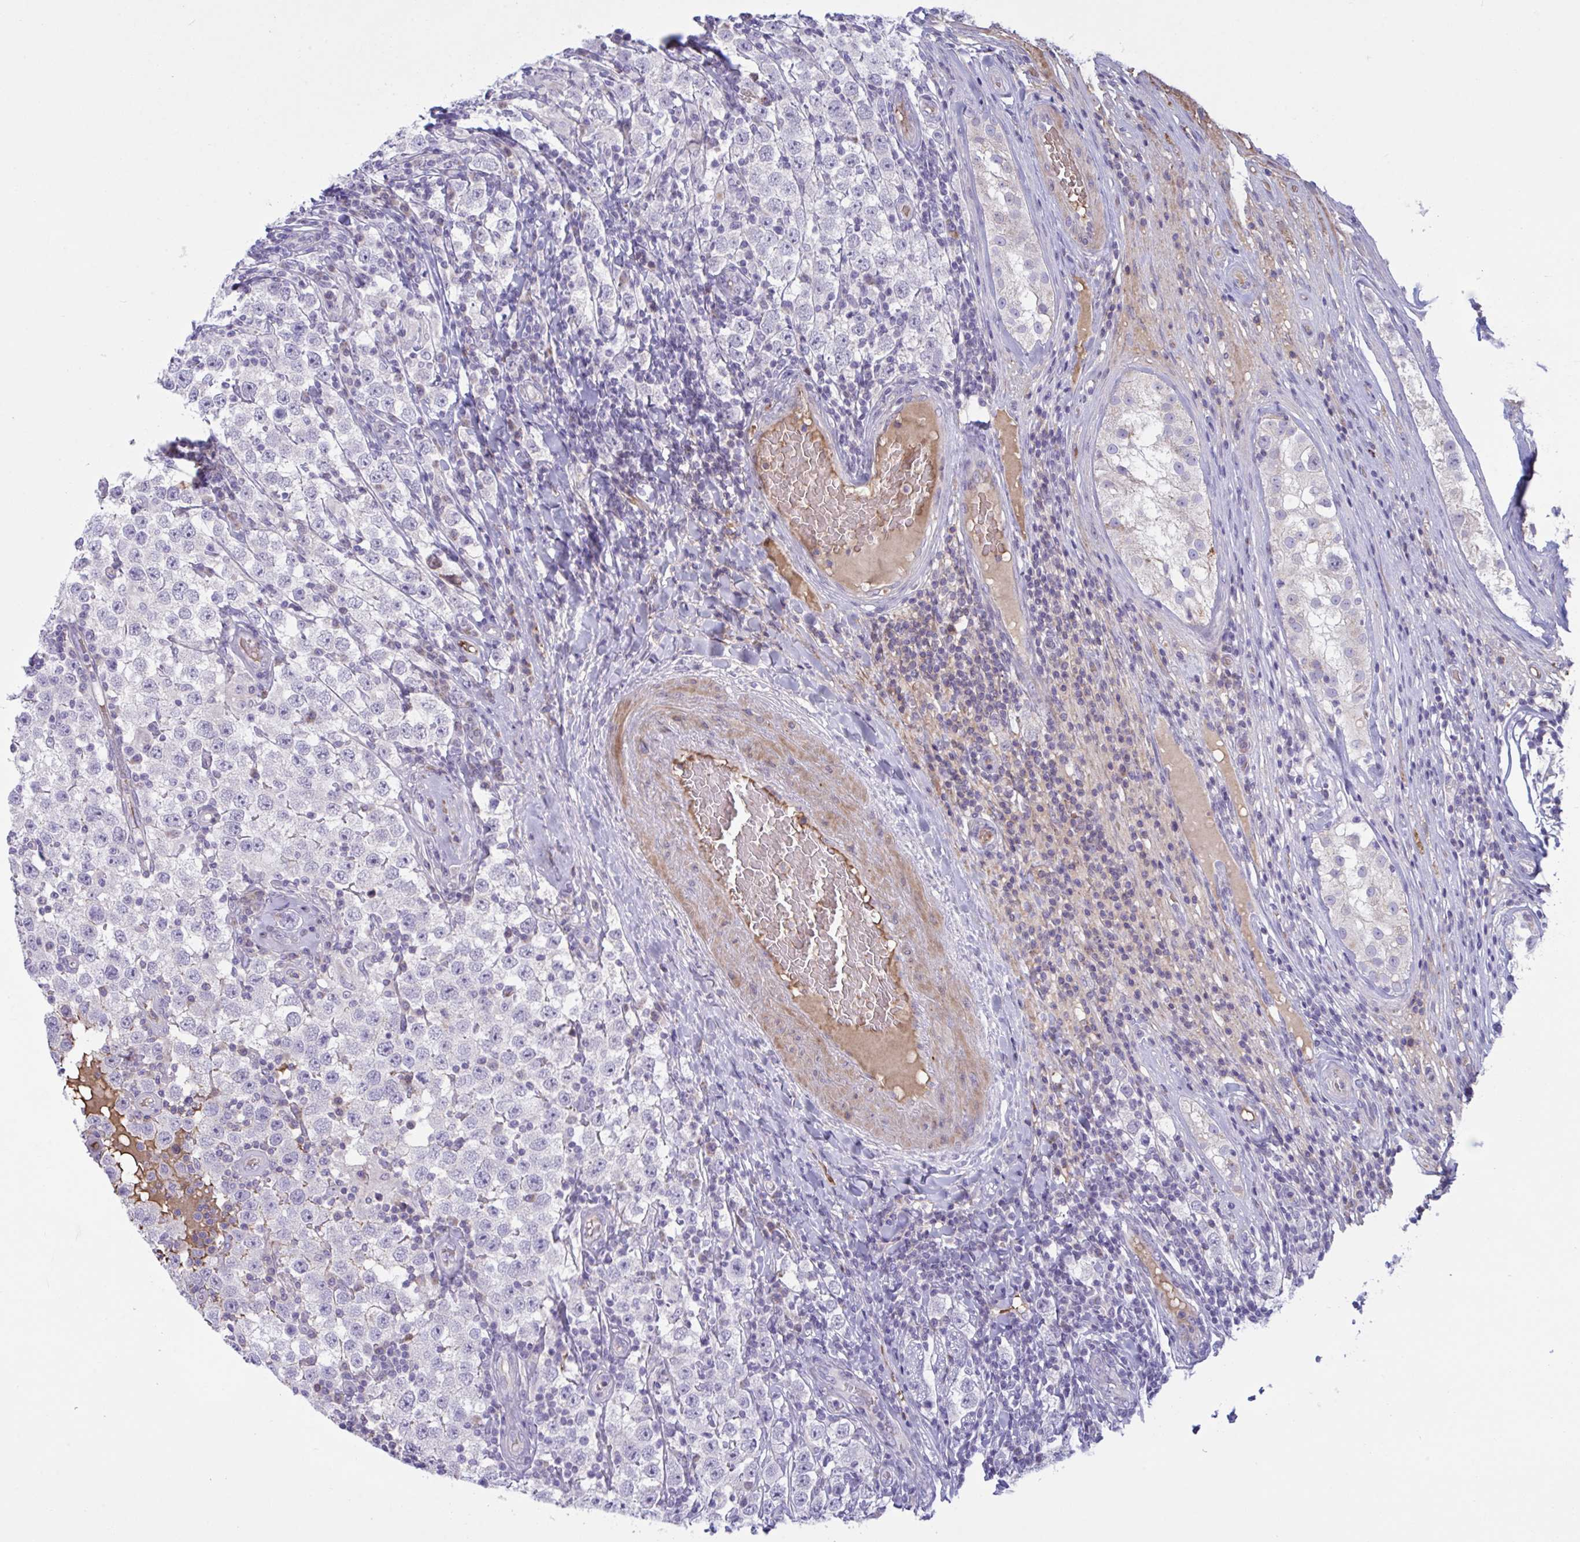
{"staining": {"intensity": "negative", "quantity": "none", "location": "none"}, "tissue": "testis cancer", "cell_type": "Tumor cells", "image_type": "cancer", "snomed": [{"axis": "morphology", "description": "Normal tissue, NOS"}, {"axis": "morphology", "description": "Urothelial carcinoma, High grade"}, {"axis": "morphology", "description": "Seminoma, NOS"}, {"axis": "morphology", "description": "Carcinoma, Embryonal, NOS"}, {"axis": "topography", "description": "Urinary bladder"}, {"axis": "topography", "description": "Testis"}], "caption": "Immunohistochemistry (IHC) image of human testis cancer stained for a protein (brown), which shows no staining in tumor cells. (Immunohistochemistry (IHC), brightfield microscopy, high magnification).", "gene": "VWC2", "patient": {"sex": "male", "age": 41}}